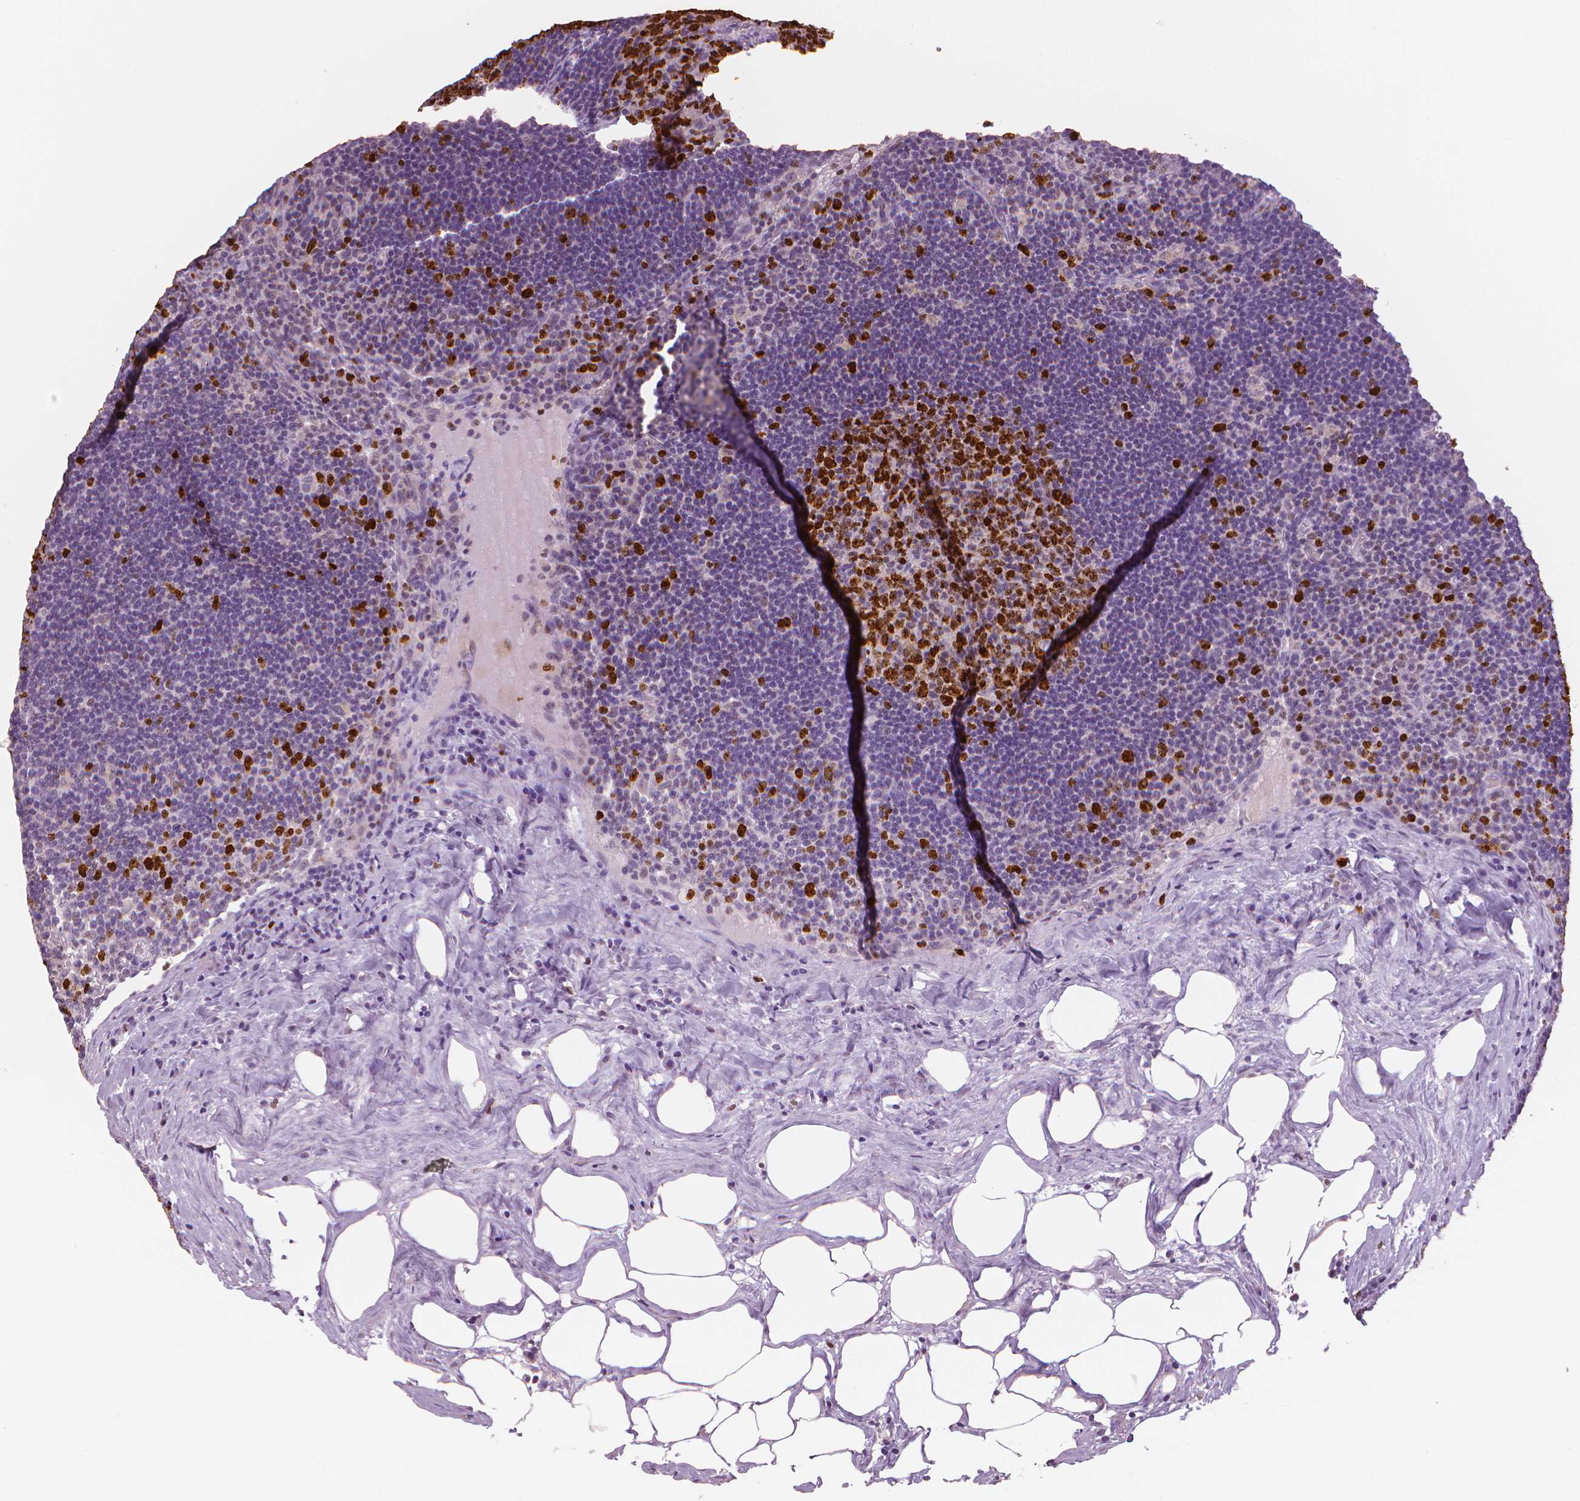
{"staining": {"intensity": "strong", "quantity": "<25%", "location": "nuclear"}, "tissue": "lymph node", "cell_type": "Germinal center cells", "image_type": "normal", "snomed": [{"axis": "morphology", "description": "Normal tissue, NOS"}, {"axis": "topography", "description": "Lymph node"}], "caption": "Normal lymph node was stained to show a protein in brown. There is medium levels of strong nuclear staining in about <25% of germinal center cells.", "gene": "MKI67", "patient": {"sex": "male", "age": 67}}